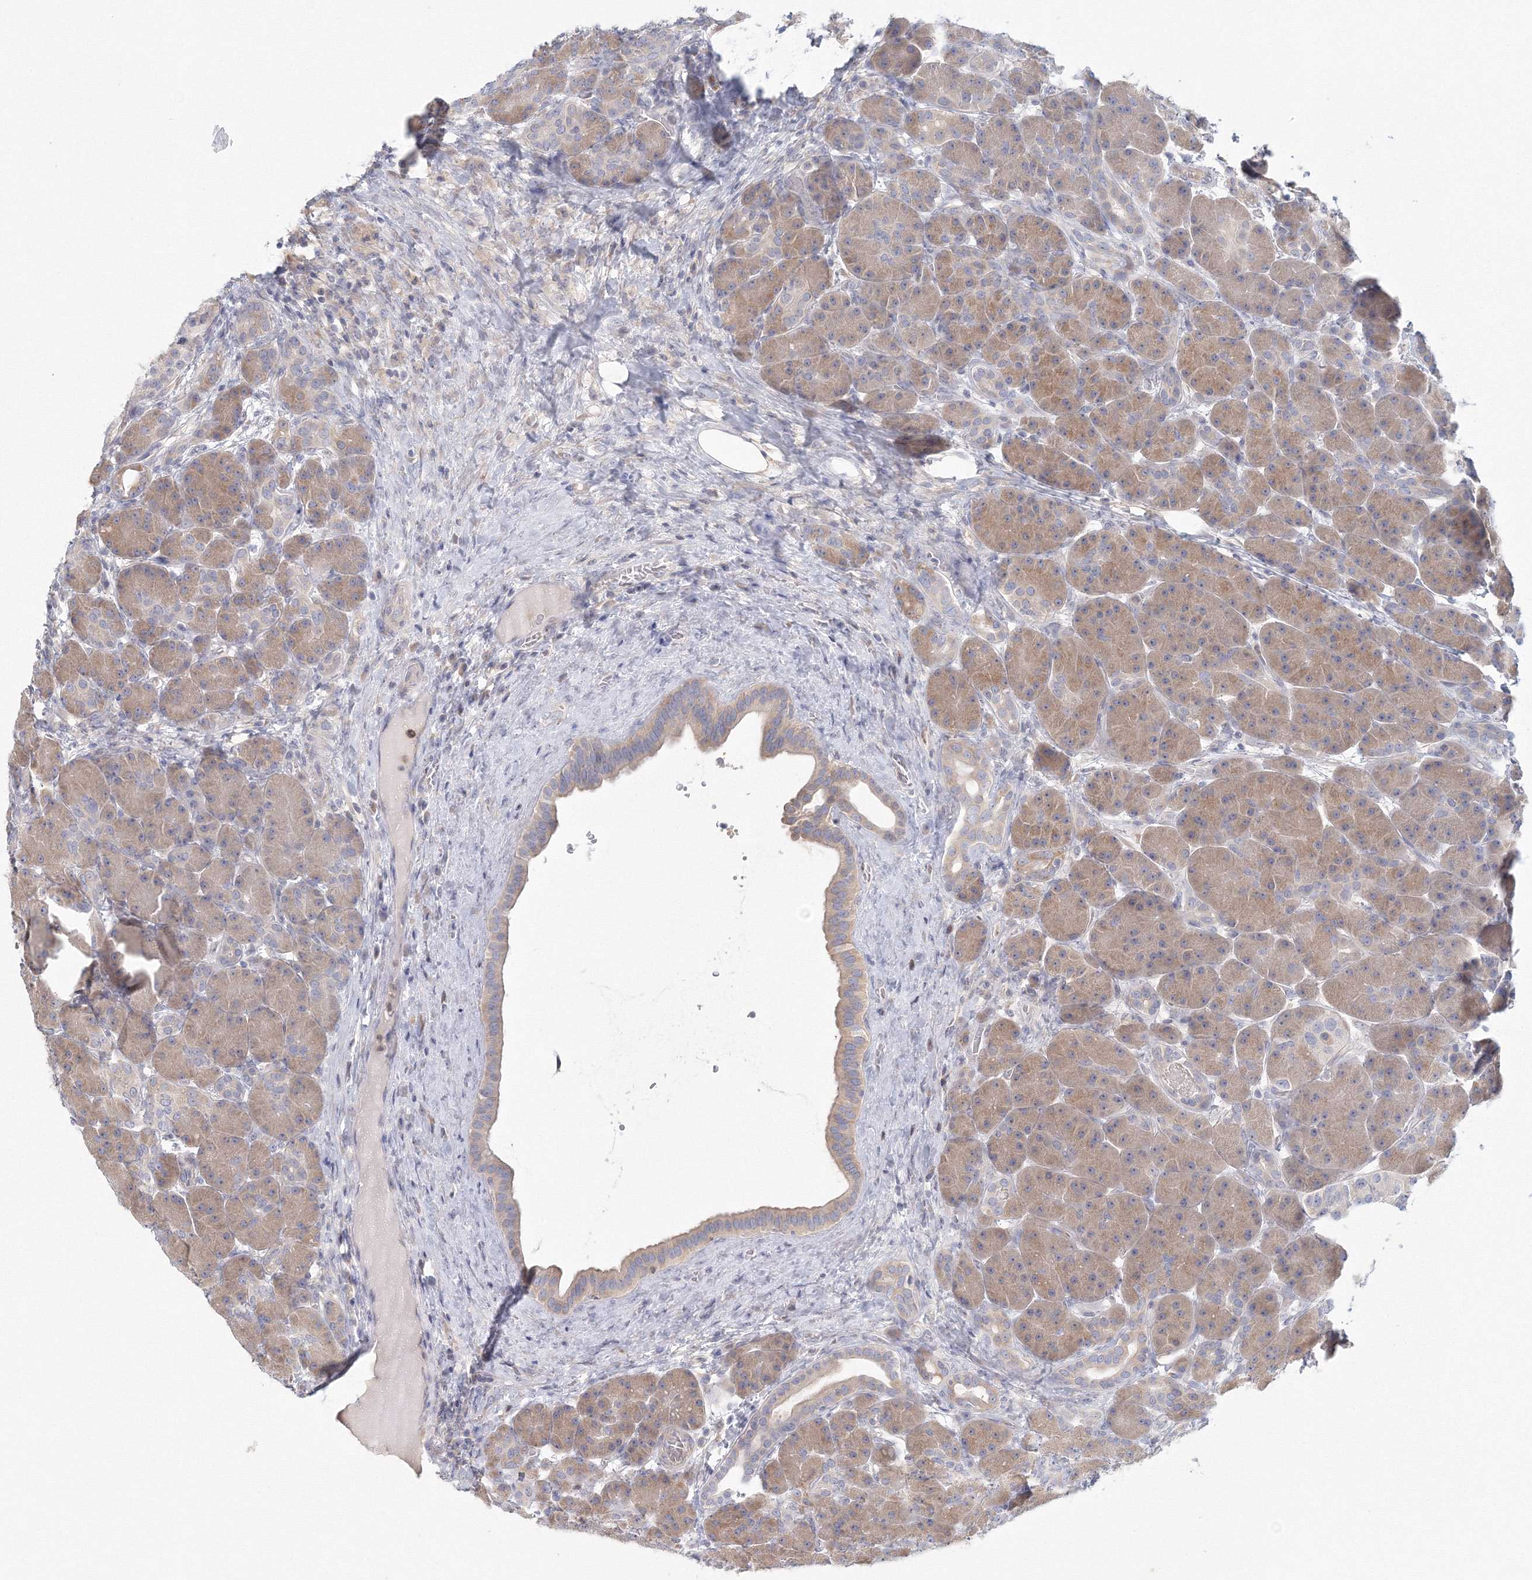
{"staining": {"intensity": "weak", "quantity": ">75%", "location": "cytoplasmic/membranous"}, "tissue": "pancreas", "cell_type": "Exocrine glandular cells", "image_type": "normal", "snomed": [{"axis": "morphology", "description": "Normal tissue, NOS"}, {"axis": "topography", "description": "Pancreas"}], "caption": "A high-resolution image shows immunohistochemistry (IHC) staining of normal pancreas, which displays weak cytoplasmic/membranous positivity in about >75% of exocrine glandular cells.", "gene": "TACC2", "patient": {"sex": "male", "age": 63}}